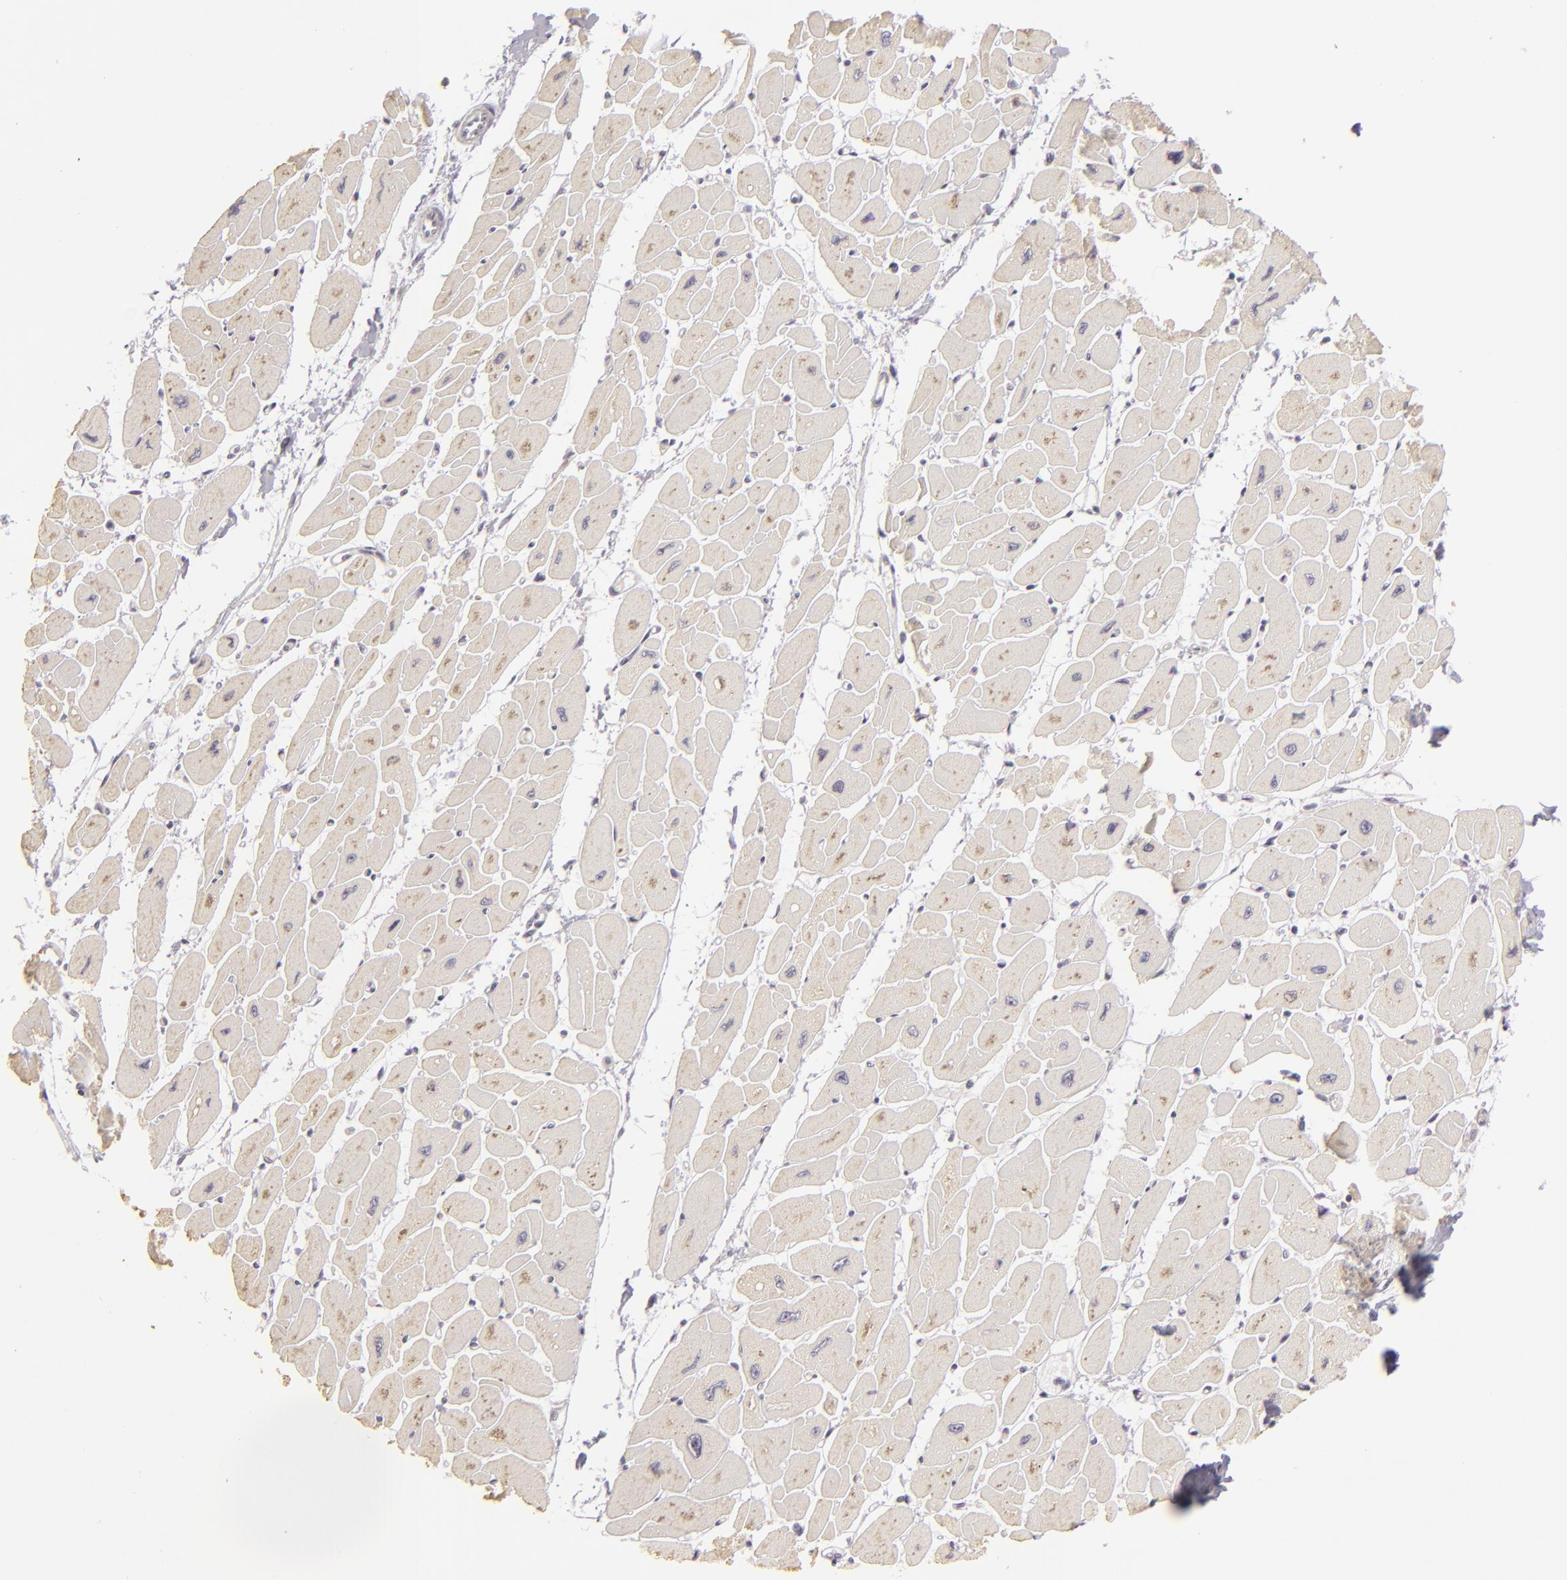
{"staining": {"intensity": "negative", "quantity": "none", "location": "none"}, "tissue": "heart muscle", "cell_type": "Cardiomyocytes", "image_type": "normal", "snomed": [{"axis": "morphology", "description": "Normal tissue, NOS"}, {"axis": "topography", "description": "Heart"}], "caption": "Human heart muscle stained for a protein using immunohistochemistry displays no expression in cardiomyocytes.", "gene": "SIX1", "patient": {"sex": "female", "age": 54}}